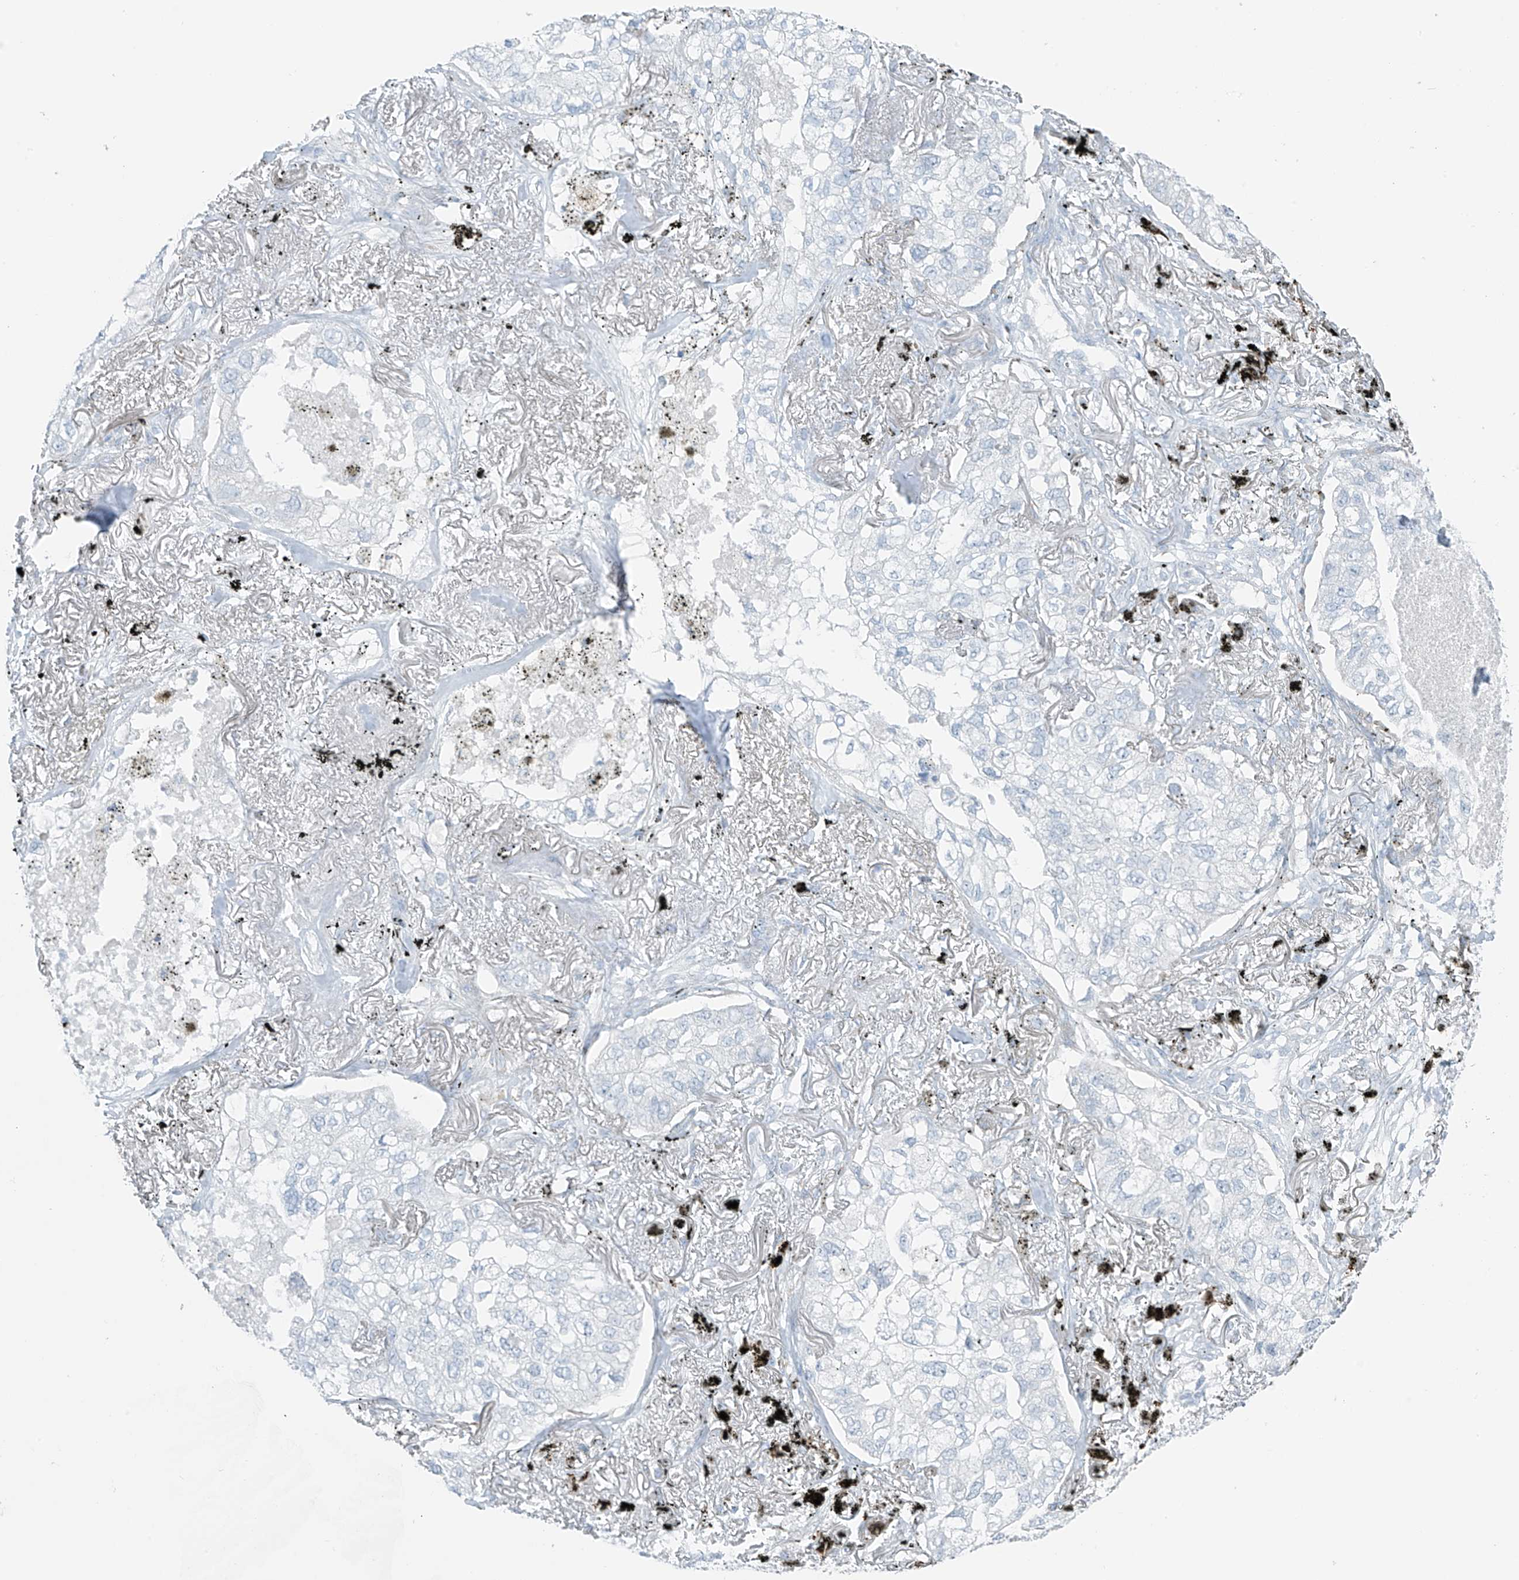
{"staining": {"intensity": "negative", "quantity": "none", "location": "none"}, "tissue": "lung cancer", "cell_type": "Tumor cells", "image_type": "cancer", "snomed": [{"axis": "morphology", "description": "Adenocarcinoma, NOS"}, {"axis": "topography", "description": "Lung"}], "caption": "Immunohistochemical staining of lung cancer demonstrates no significant positivity in tumor cells.", "gene": "SLC25A43", "patient": {"sex": "male", "age": 65}}